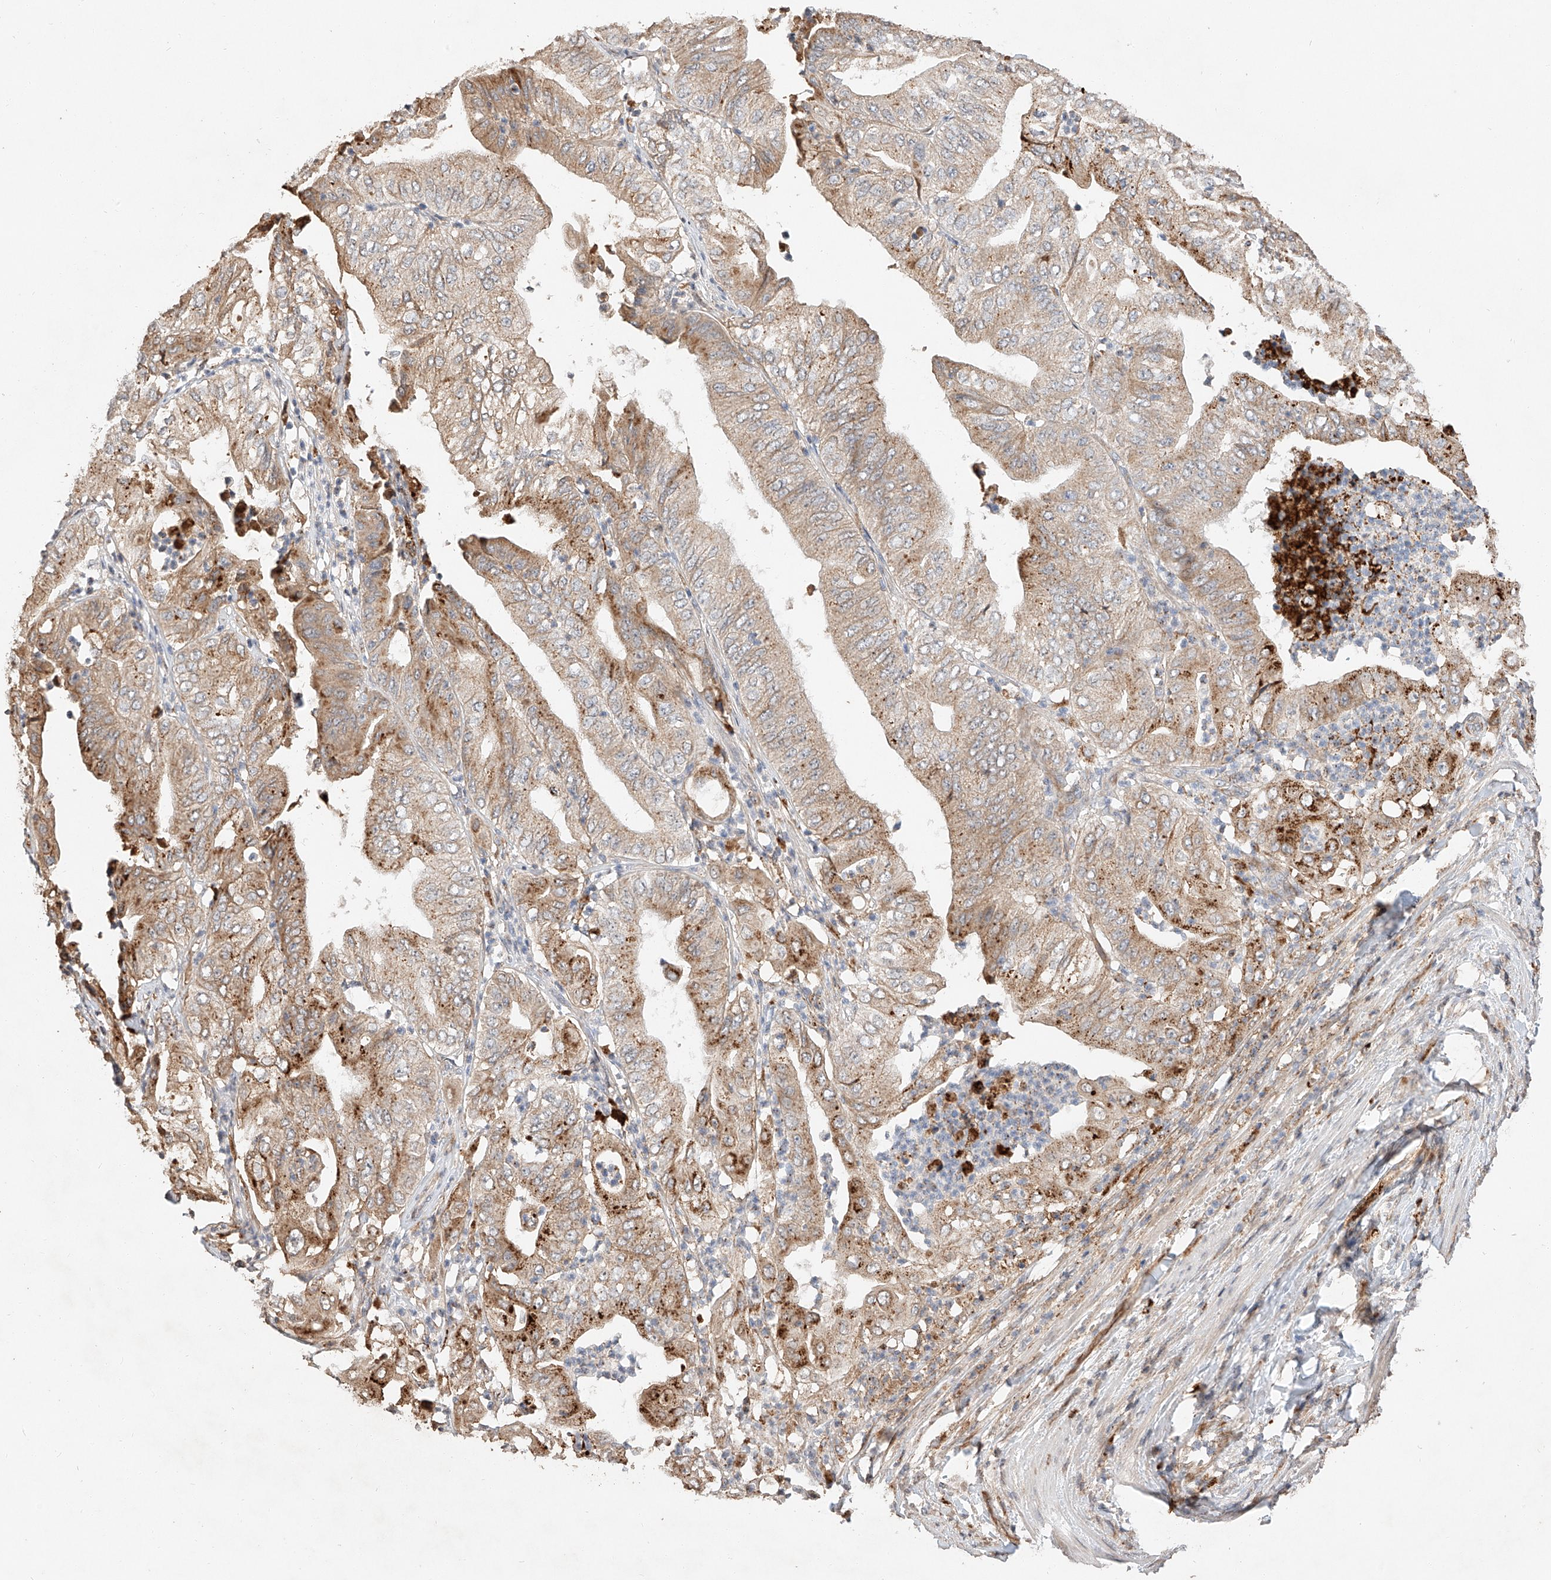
{"staining": {"intensity": "weak", "quantity": ">75%", "location": "cytoplasmic/membranous"}, "tissue": "pancreatic cancer", "cell_type": "Tumor cells", "image_type": "cancer", "snomed": [{"axis": "morphology", "description": "Adenocarcinoma, NOS"}, {"axis": "topography", "description": "Pancreas"}], "caption": "Brown immunohistochemical staining in adenocarcinoma (pancreatic) shows weak cytoplasmic/membranous staining in about >75% of tumor cells.", "gene": "SUSD6", "patient": {"sex": "female", "age": 77}}